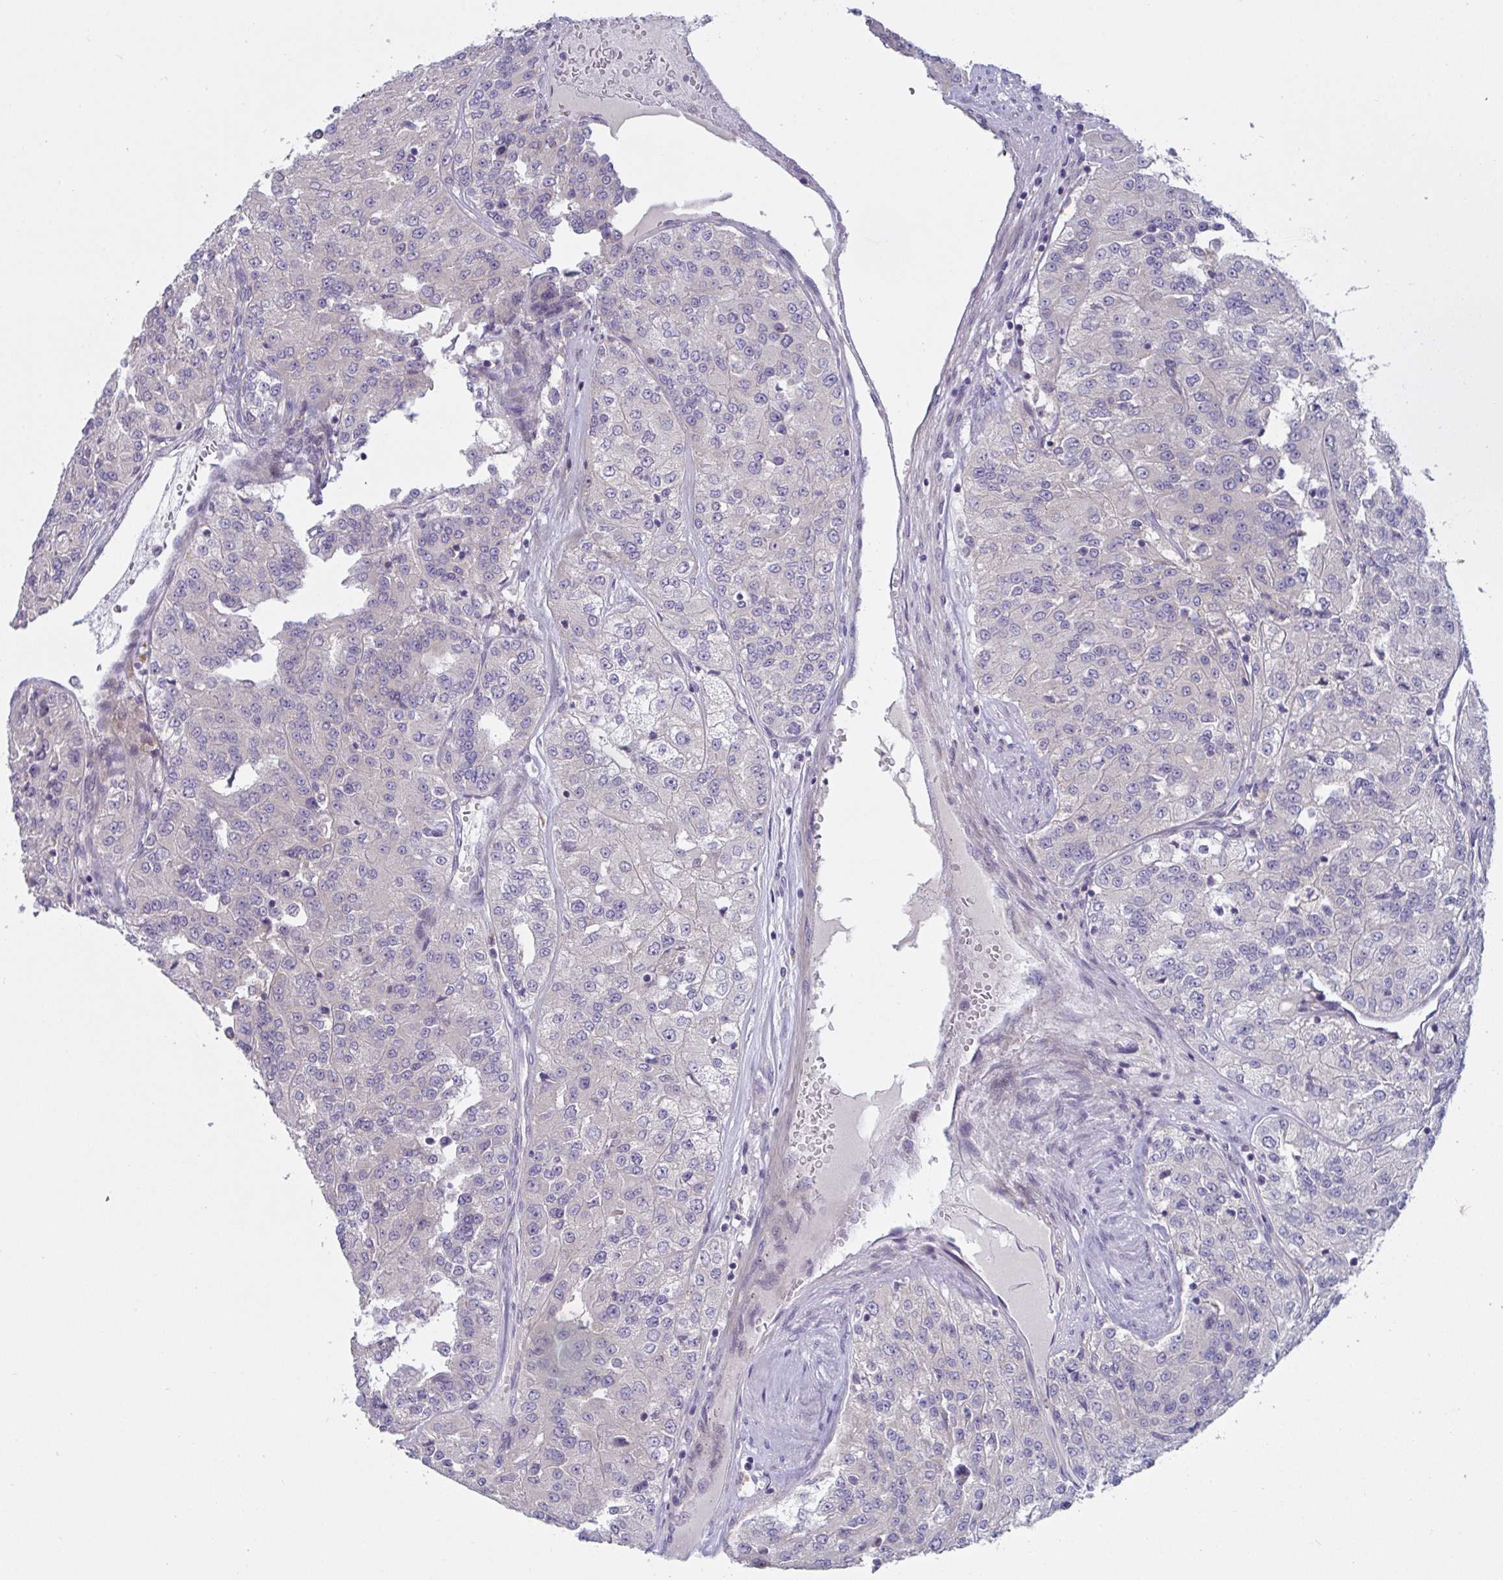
{"staining": {"intensity": "negative", "quantity": "none", "location": "none"}, "tissue": "renal cancer", "cell_type": "Tumor cells", "image_type": "cancer", "snomed": [{"axis": "morphology", "description": "Adenocarcinoma, NOS"}, {"axis": "topography", "description": "Kidney"}], "caption": "High power microscopy image of an IHC histopathology image of renal cancer (adenocarcinoma), revealing no significant positivity in tumor cells.", "gene": "MRPS2", "patient": {"sex": "female", "age": 63}}